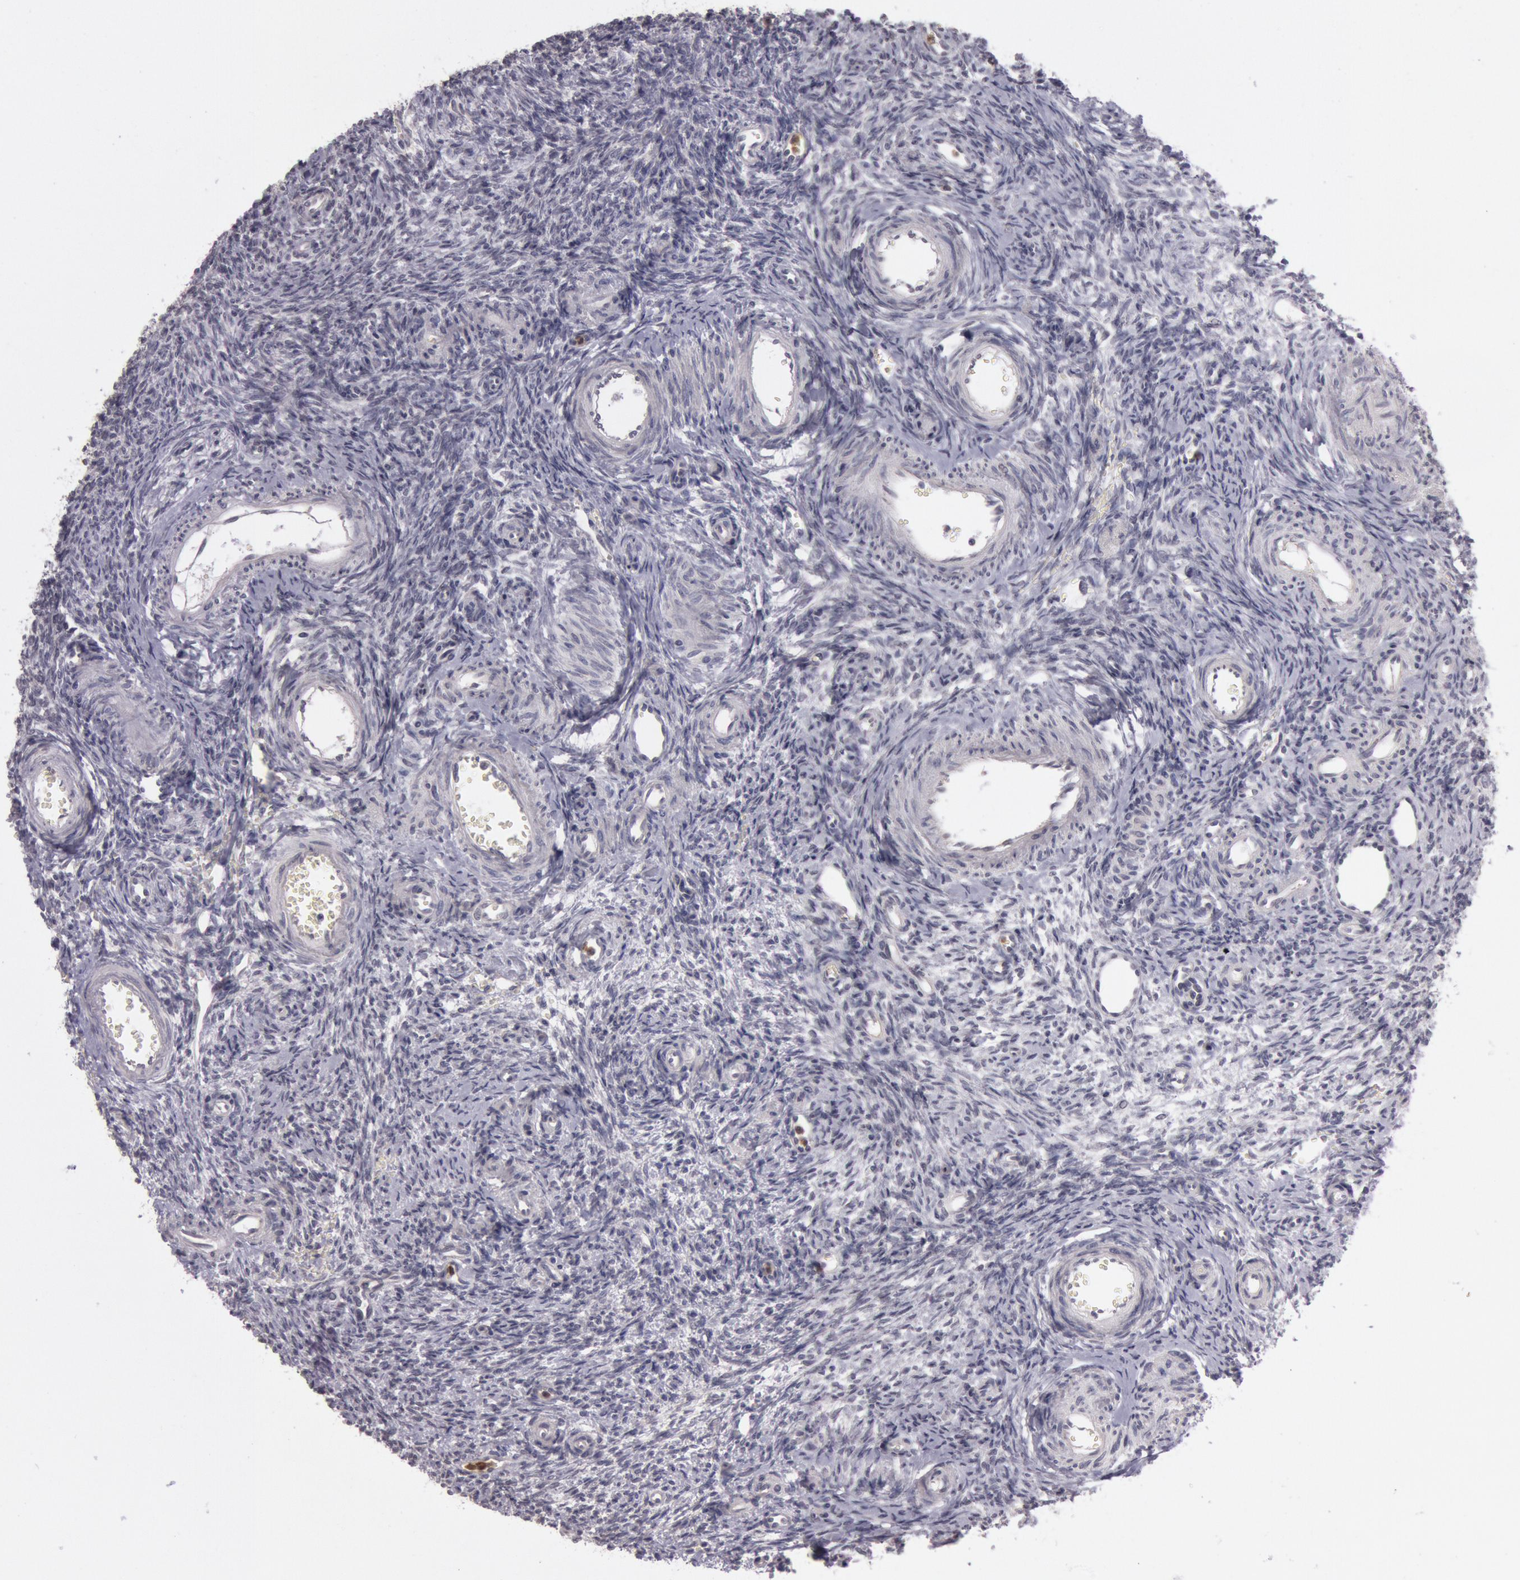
{"staining": {"intensity": "negative", "quantity": "none", "location": "none"}, "tissue": "ovary", "cell_type": "Follicle cells", "image_type": "normal", "snomed": [{"axis": "morphology", "description": "Normal tissue, NOS"}, {"axis": "topography", "description": "Ovary"}], "caption": "Follicle cells show no significant protein staining in normal ovary. Brightfield microscopy of immunohistochemistry stained with DAB (3,3'-diaminobenzidine) (brown) and hematoxylin (blue), captured at high magnification.", "gene": "KDM6A", "patient": {"sex": "female", "age": 39}}